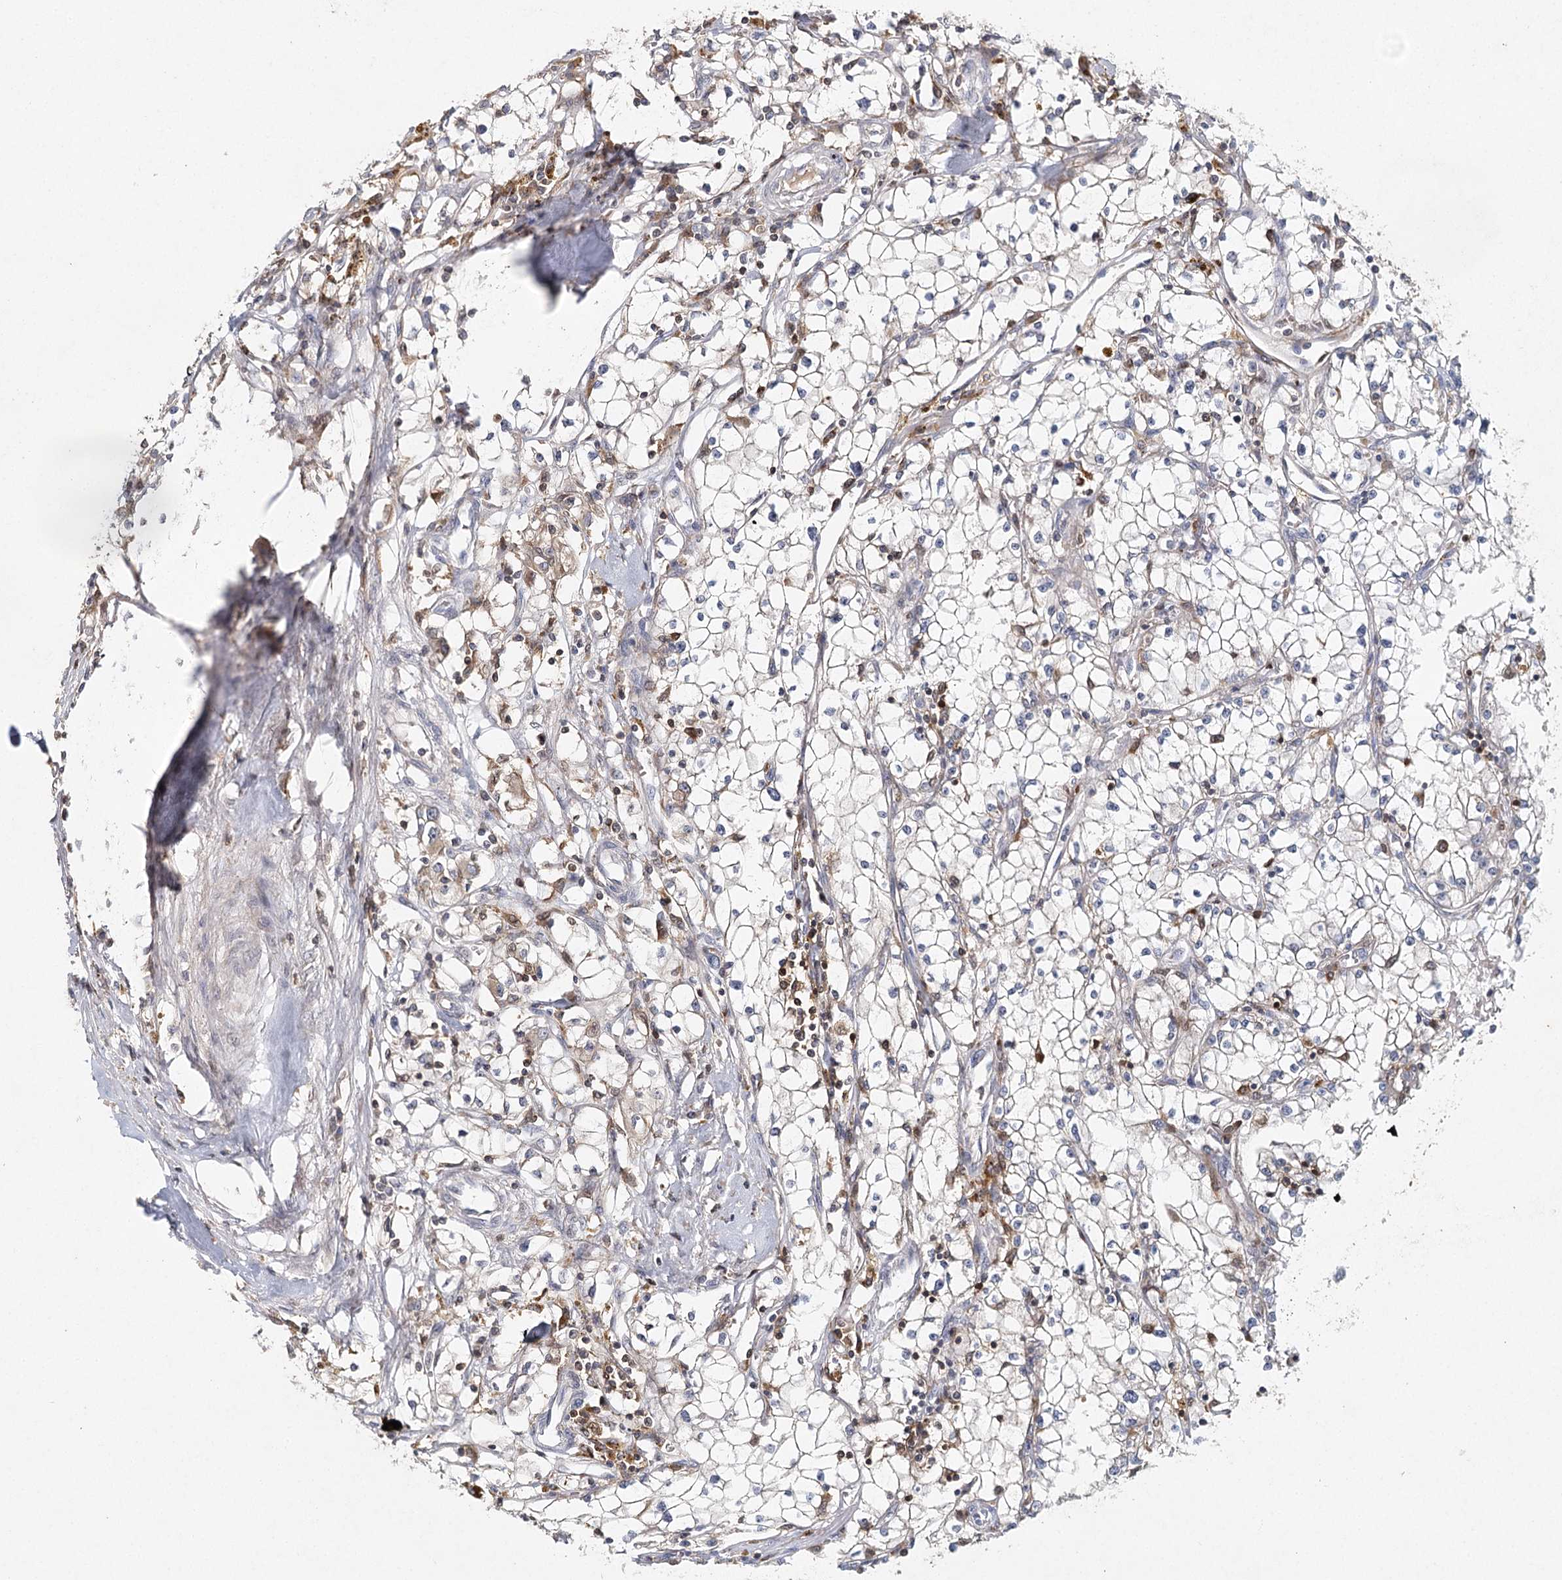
{"staining": {"intensity": "negative", "quantity": "none", "location": "none"}, "tissue": "renal cancer", "cell_type": "Tumor cells", "image_type": "cancer", "snomed": [{"axis": "morphology", "description": "Adenocarcinoma, NOS"}, {"axis": "topography", "description": "Kidney"}], "caption": "This photomicrograph is of renal cancer stained with immunohistochemistry (IHC) to label a protein in brown with the nuclei are counter-stained blue. There is no expression in tumor cells.", "gene": "SLC41A2", "patient": {"sex": "male", "age": 56}}